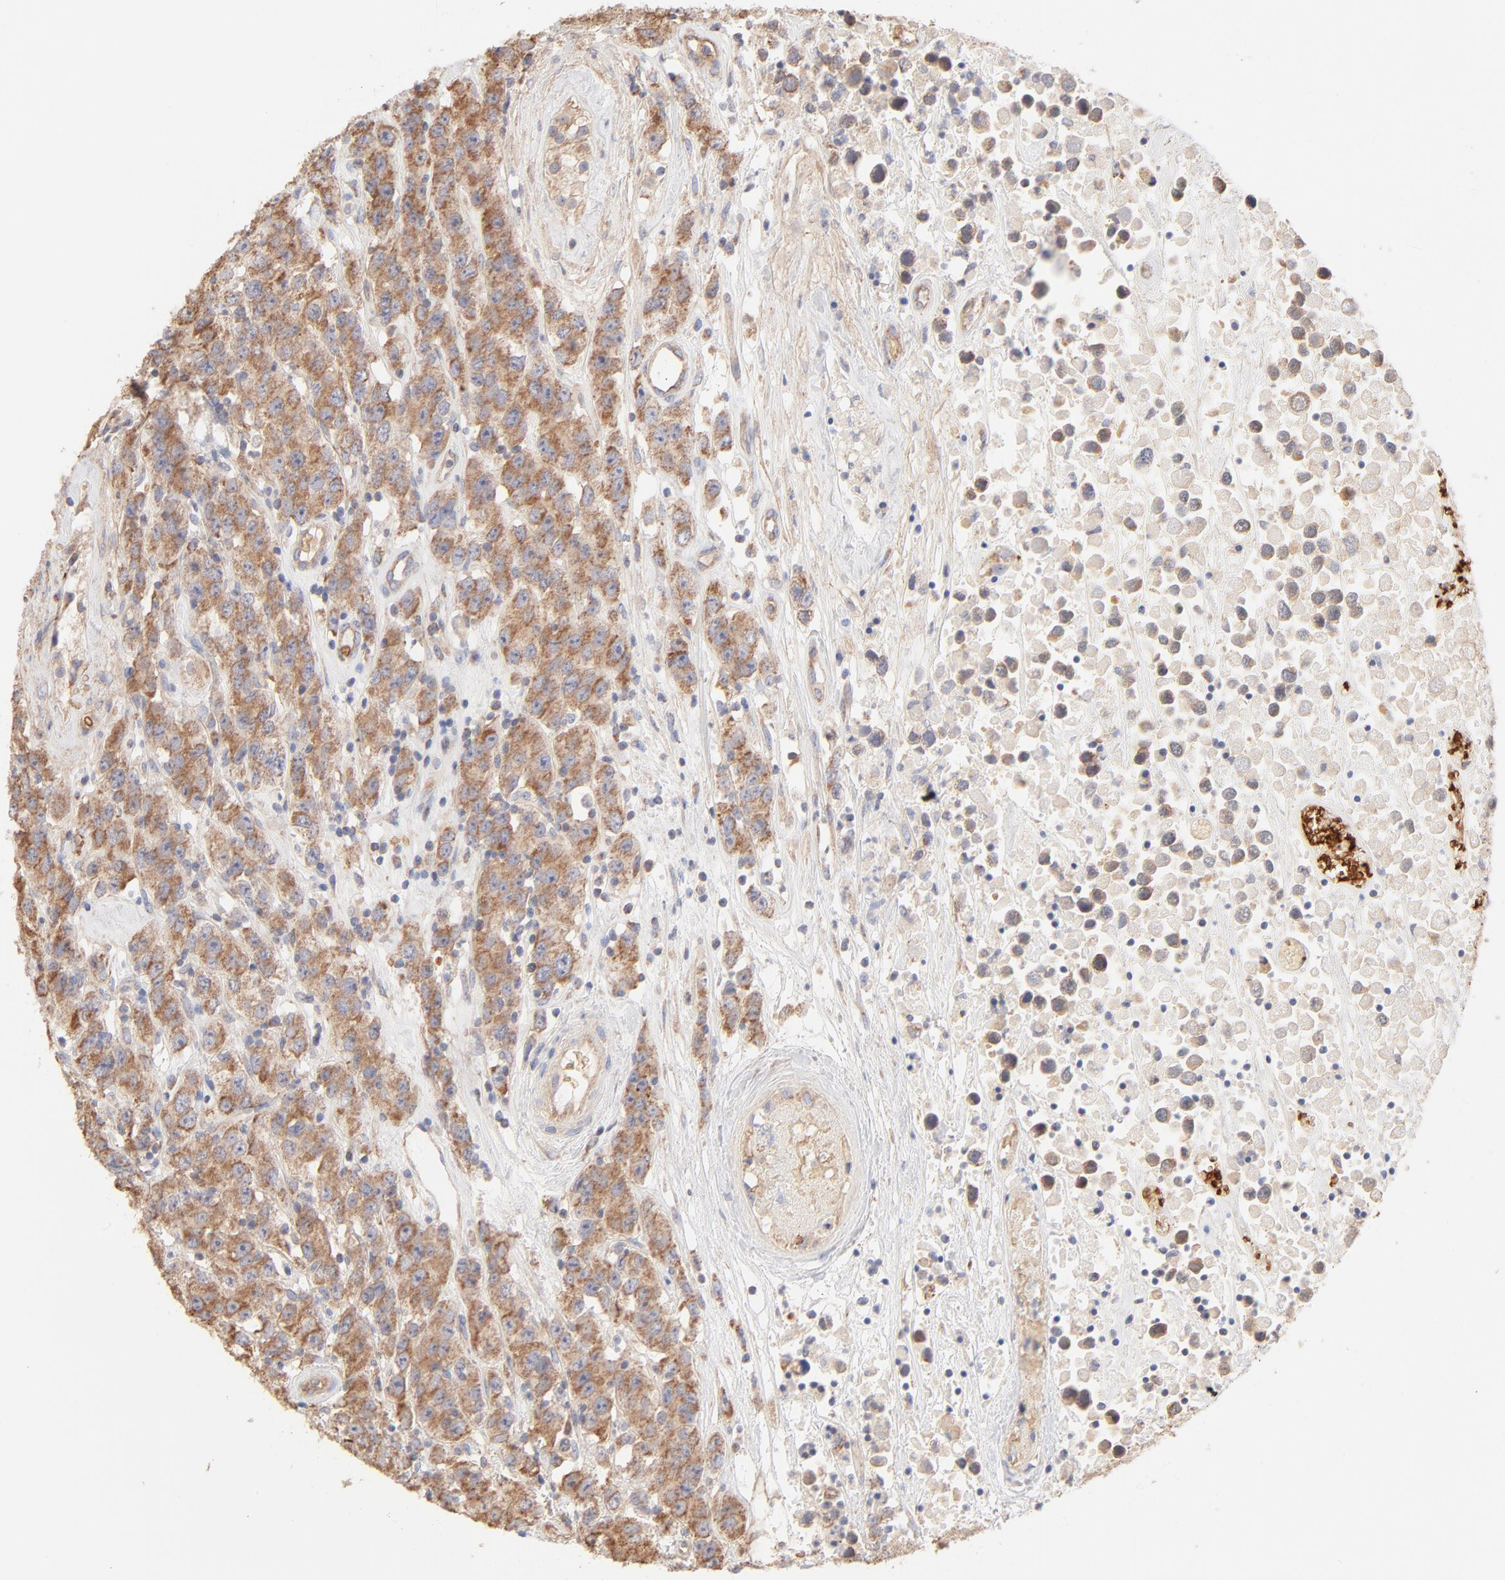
{"staining": {"intensity": "moderate", "quantity": ">75%", "location": "cytoplasmic/membranous"}, "tissue": "testis cancer", "cell_type": "Tumor cells", "image_type": "cancer", "snomed": [{"axis": "morphology", "description": "Seminoma, NOS"}, {"axis": "topography", "description": "Testis"}], "caption": "The immunohistochemical stain highlights moderate cytoplasmic/membranous staining in tumor cells of testis seminoma tissue.", "gene": "SPTB", "patient": {"sex": "male", "age": 52}}